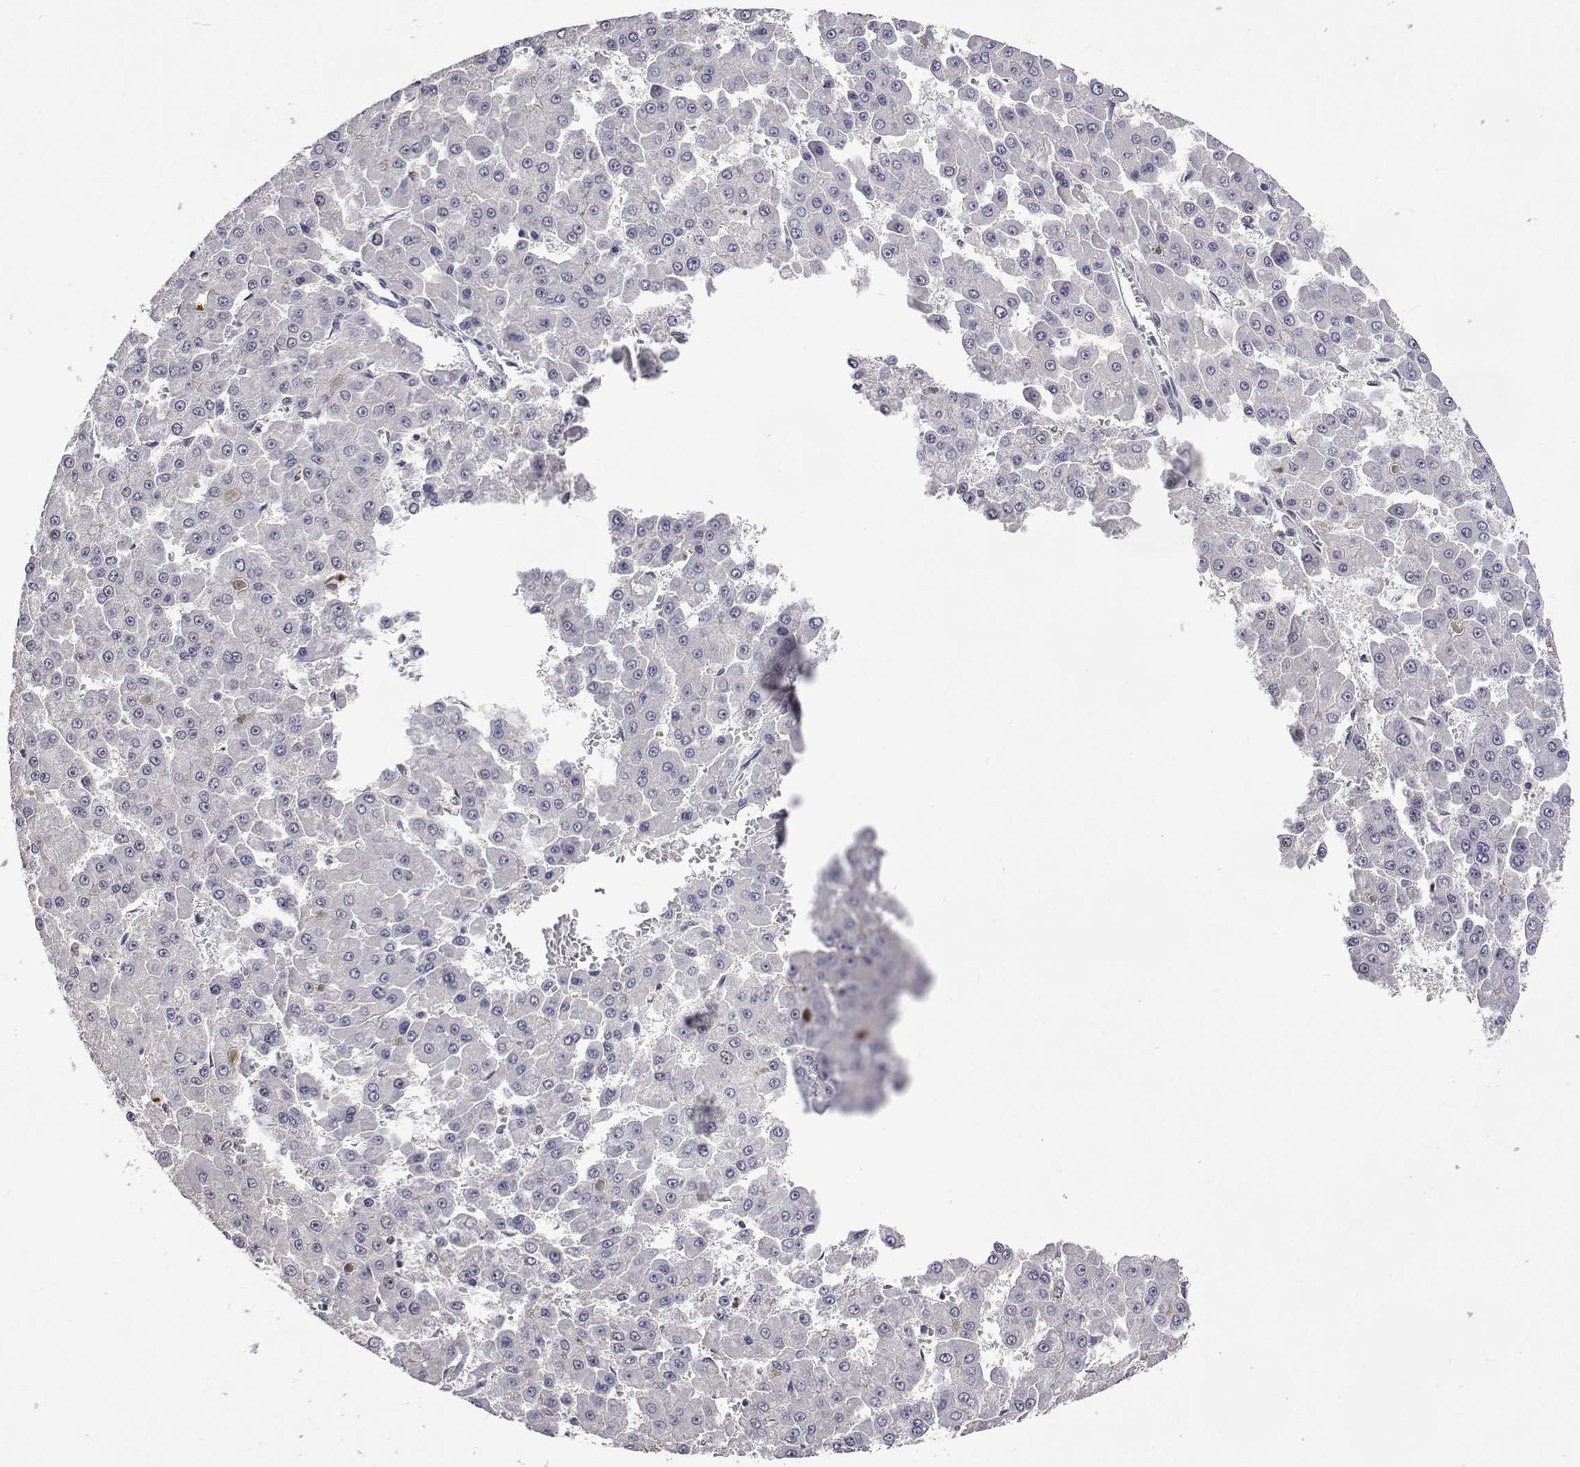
{"staining": {"intensity": "negative", "quantity": "none", "location": "none"}, "tissue": "liver cancer", "cell_type": "Tumor cells", "image_type": "cancer", "snomed": [{"axis": "morphology", "description": "Carcinoma, Hepatocellular, NOS"}, {"axis": "topography", "description": "Liver"}], "caption": "Liver hepatocellular carcinoma was stained to show a protein in brown. There is no significant positivity in tumor cells.", "gene": "HNRNPA0", "patient": {"sex": "male", "age": 78}}